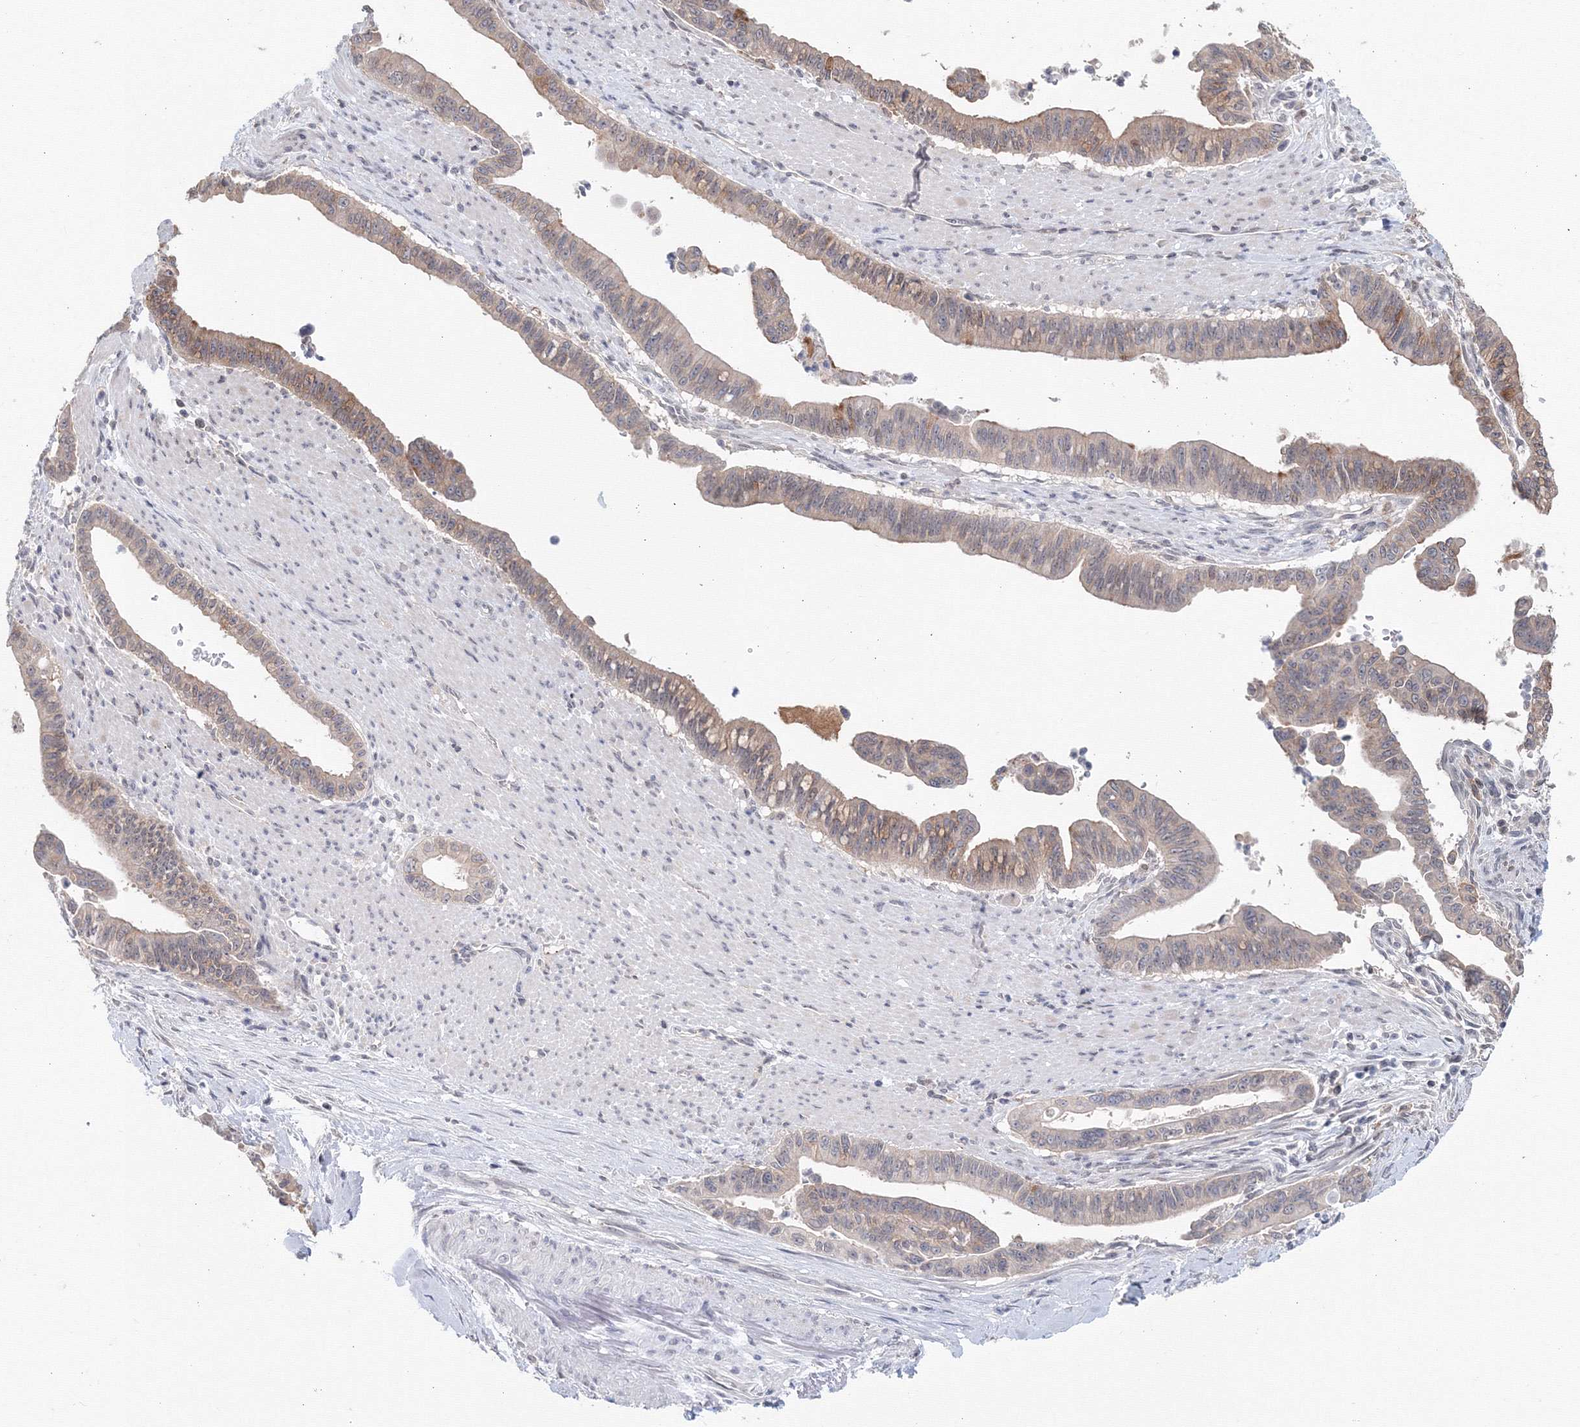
{"staining": {"intensity": "weak", "quantity": ">75%", "location": "cytoplasmic/membranous"}, "tissue": "pancreatic cancer", "cell_type": "Tumor cells", "image_type": "cancer", "snomed": [{"axis": "morphology", "description": "Adenocarcinoma, NOS"}, {"axis": "topography", "description": "Pancreas"}], "caption": "Adenocarcinoma (pancreatic) stained for a protein (brown) reveals weak cytoplasmic/membranous positive staining in approximately >75% of tumor cells.", "gene": "SLC7A7", "patient": {"sex": "male", "age": 70}}